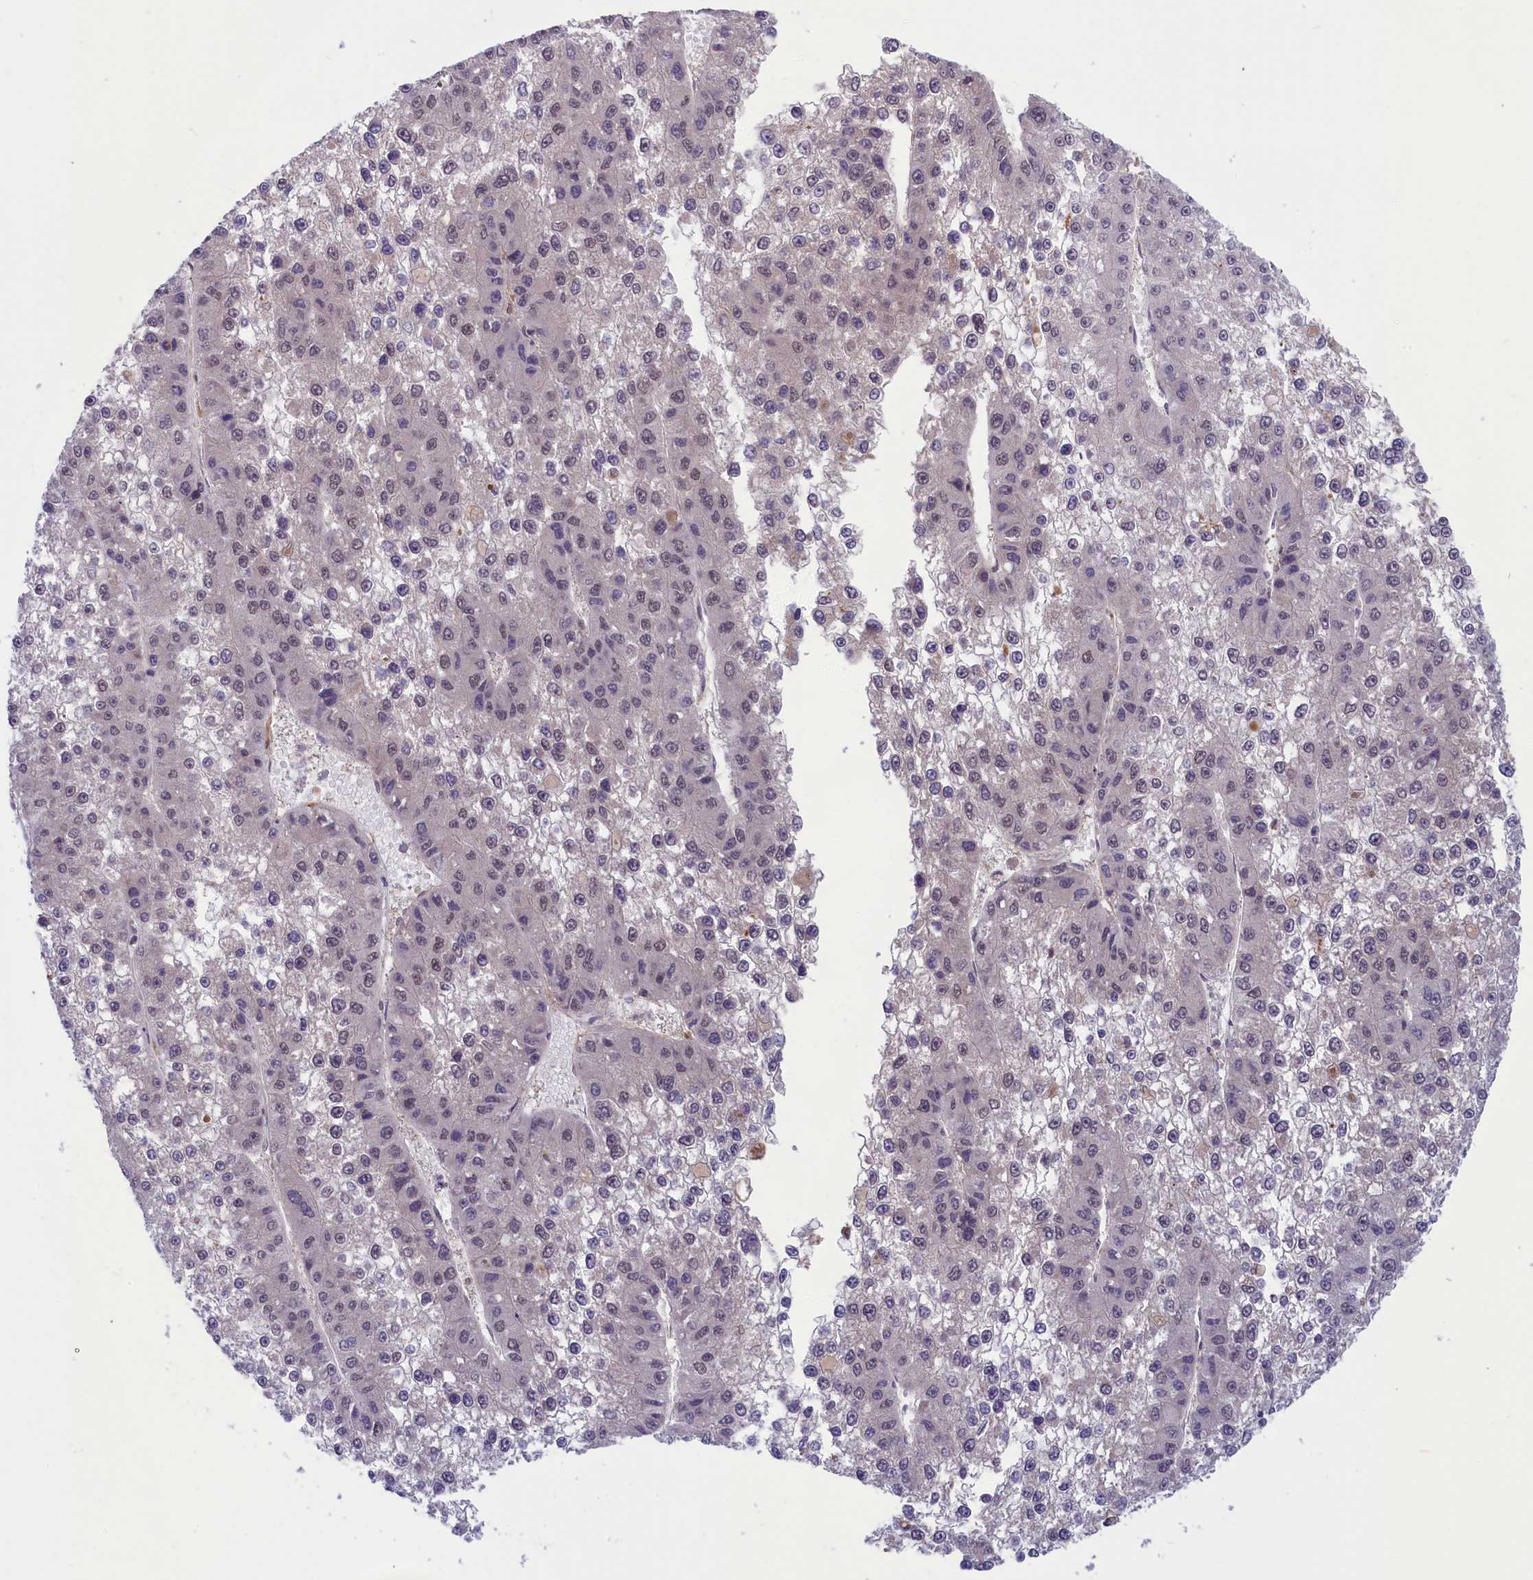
{"staining": {"intensity": "negative", "quantity": "none", "location": "none"}, "tissue": "liver cancer", "cell_type": "Tumor cells", "image_type": "cancer", "snomed": [{"axis": "morphology", "description": "Carcinoma, Hepatocellular, NOS"}, {"axis": "topography", "description": "Liver"}], "caption": "Protein analysis of hepatocellular carcinoma (liver) exhibits no significant positivity in tumor cells.", "gene": "STYX", "patient": {"sex": "female", "age": 73}}